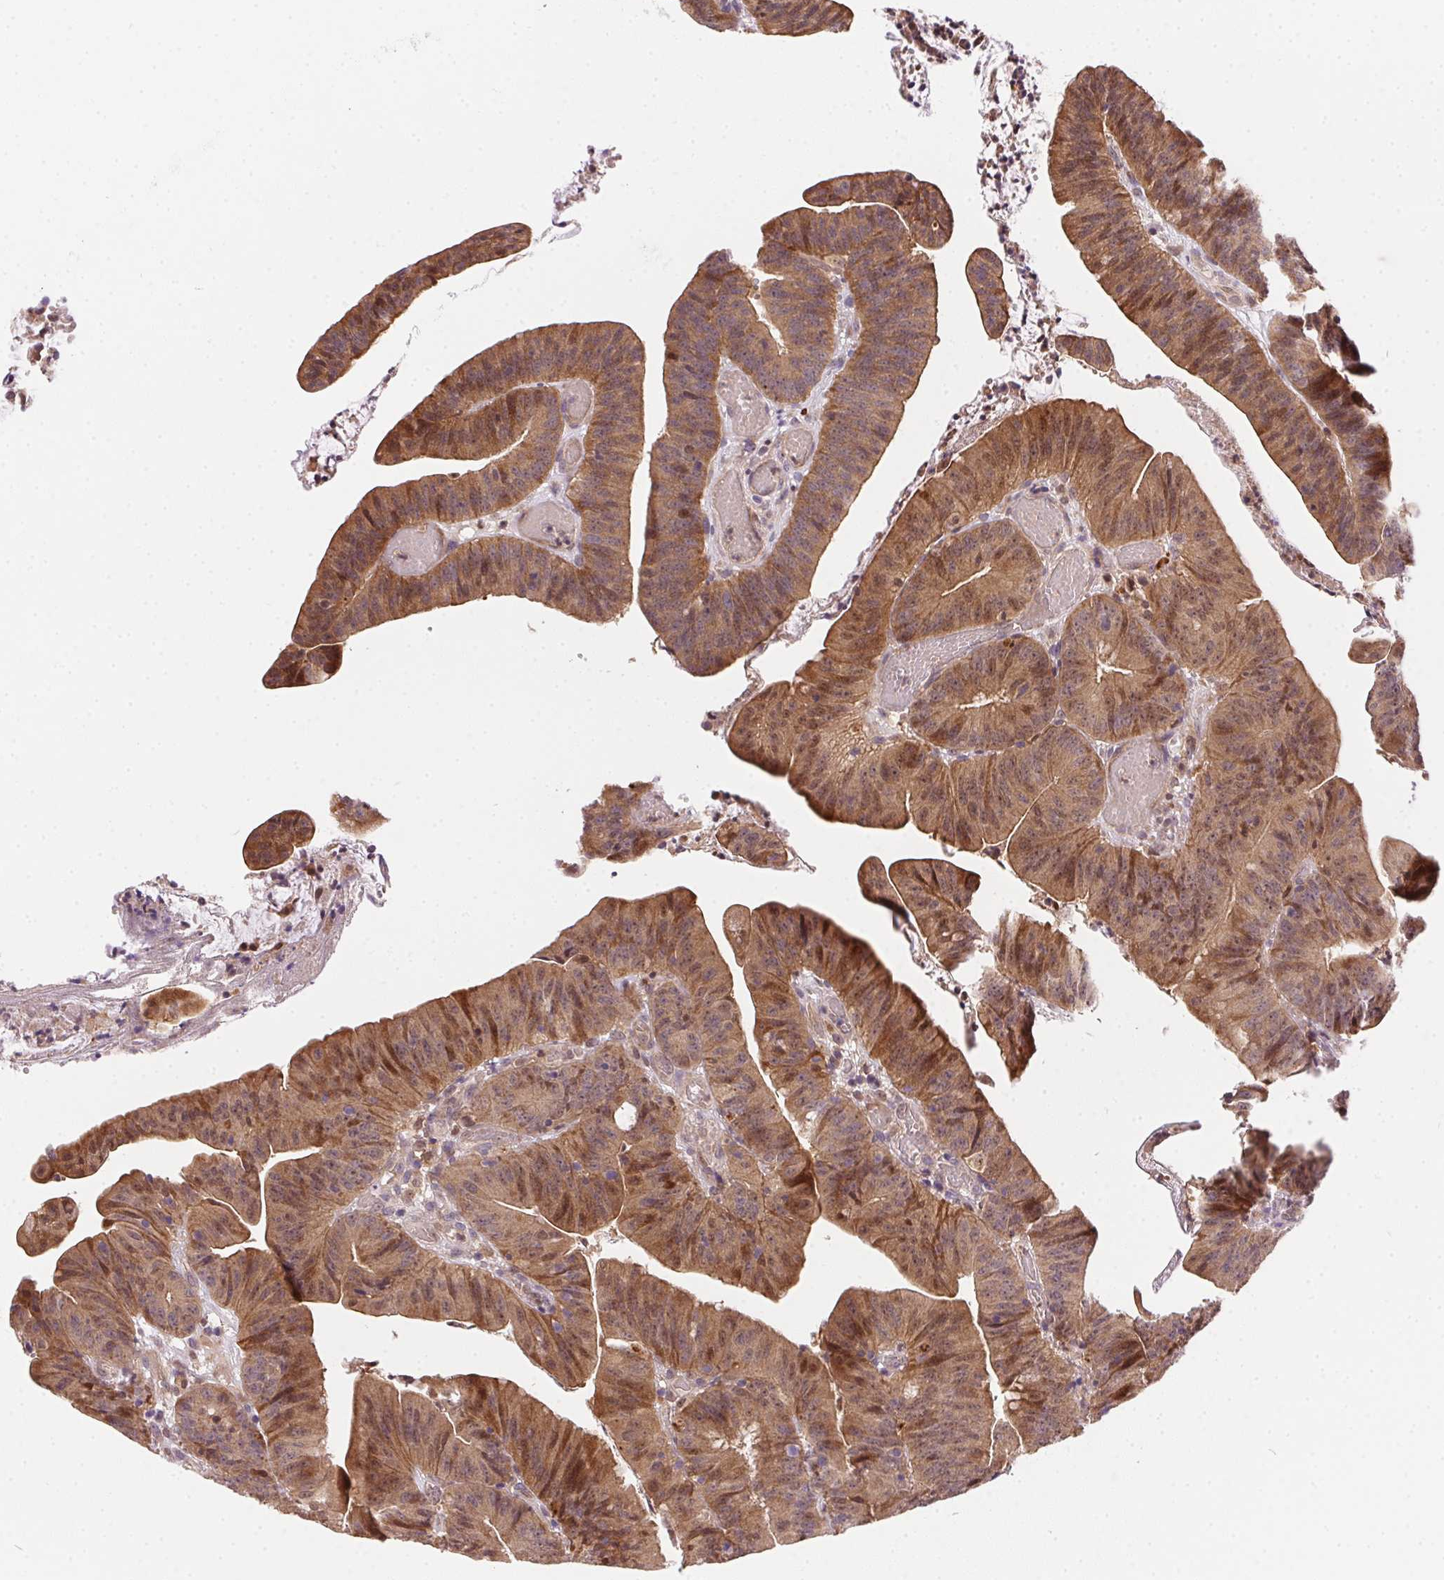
{"staining": {"intensity": "moderate", "quantity": ">75%", "location": "cytoplasmic/membranous,nuclear"}, "tissue": "colorectal cancer", "cell_type": "Tumor cells", "image_type": "cancer", "snomed": [{"axis": "morphology", "description": "Adenocarcinoma, NOS"}, {"axis": "topography", "description": "Colon"}], "caption": "DAB (3,3'-diaminobenzidine) immunohistochemical staining of human colorectal cancer reveals moderate cytoplasmic/membranous and nuclear protein expression in approximately >75% of tumor cells.", "gene": "NUDT16", "patient": {"sex": "female", "age": 78}}